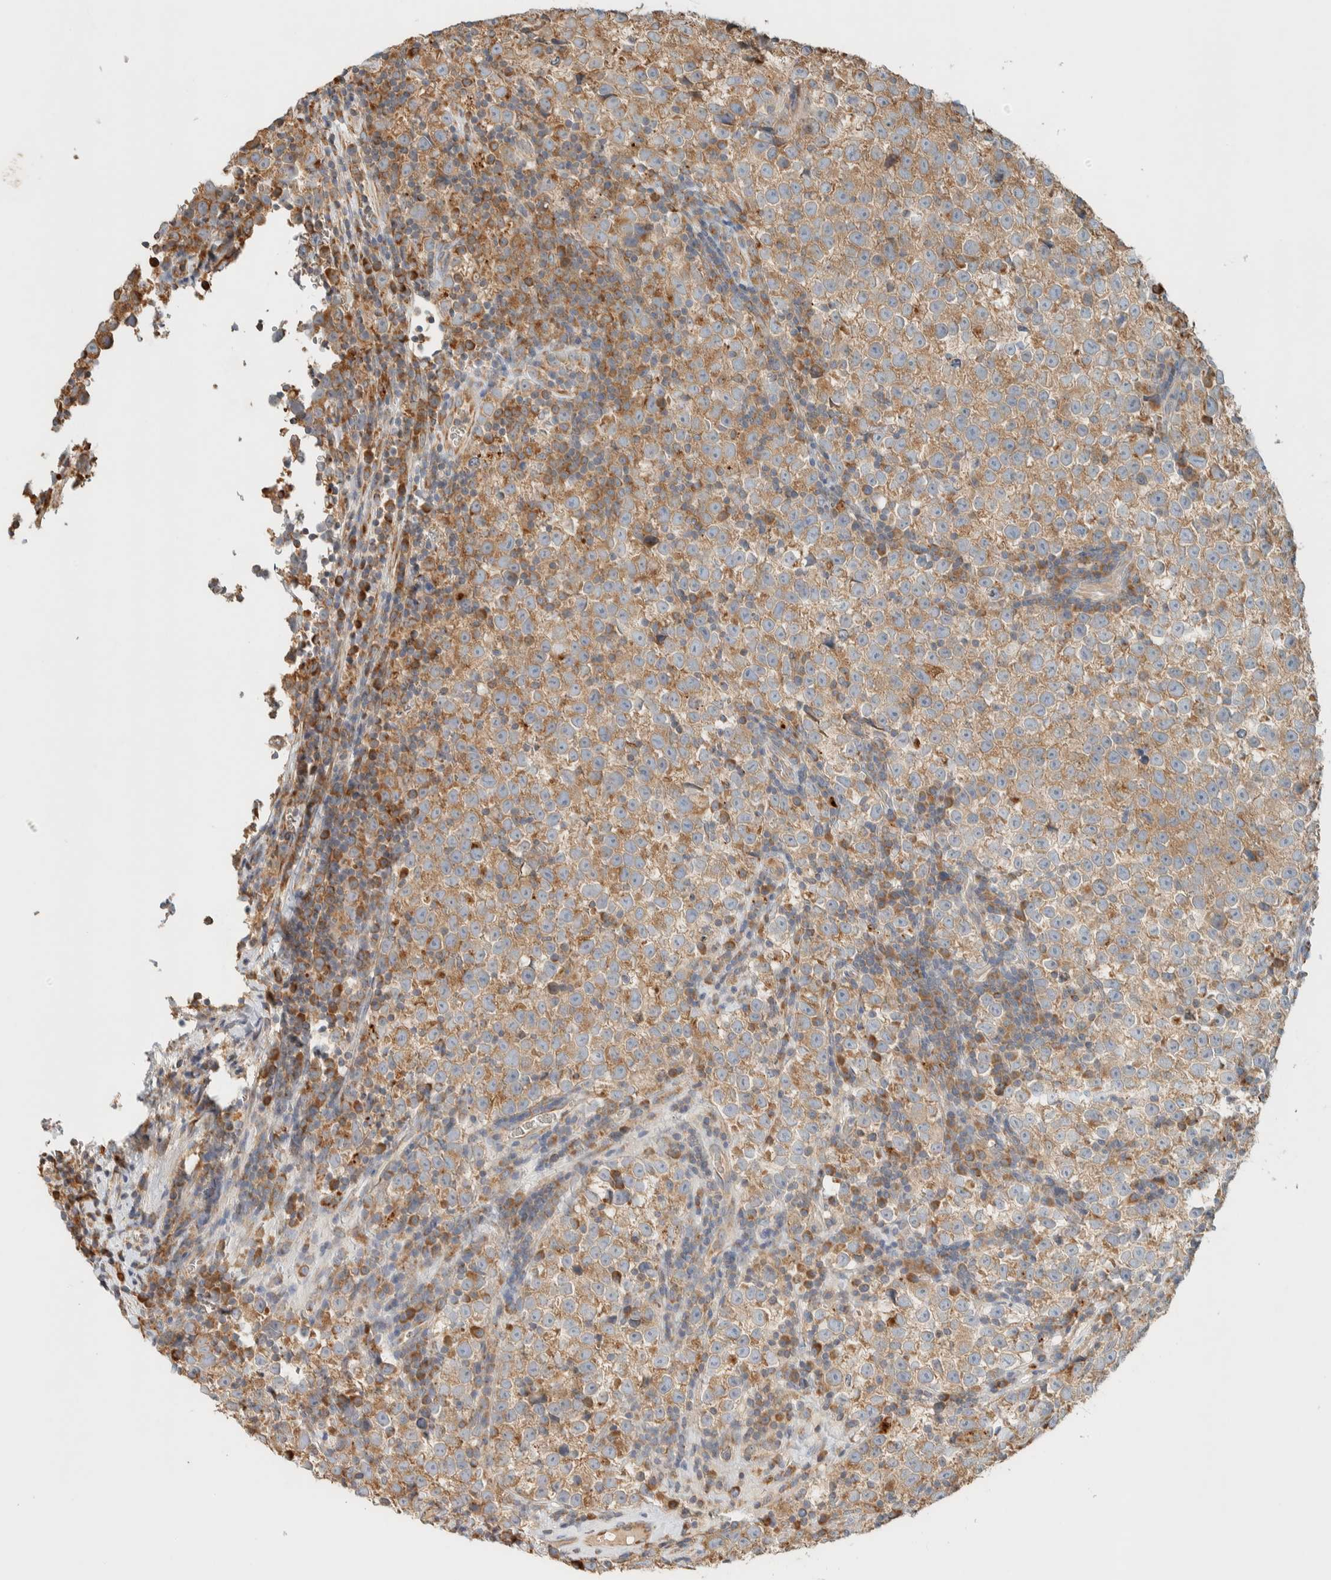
{"staining": {"intensity": "moderate", "quantity": ">75%", "location": "cytoplasmic/membranous"}, "tissue": "testis cancer", "cell_type": "Tumor cells", "image_type": "cancer", "snomed": [{"axis": "morphology", "description": "Normal tissue, NOS"}, {"axis": "morphology", "description": "Seminoma, NOS"}, {"axis": "topography", "description": "Testis"}], "caption": "Moderate cytoplasmic/membranous expression for a protein is present in approximately >75% of tumor cells of testis cancer using IHC.", "gene": "RAB11FIP1", "patient": {"sex": "male", "age": 43}}